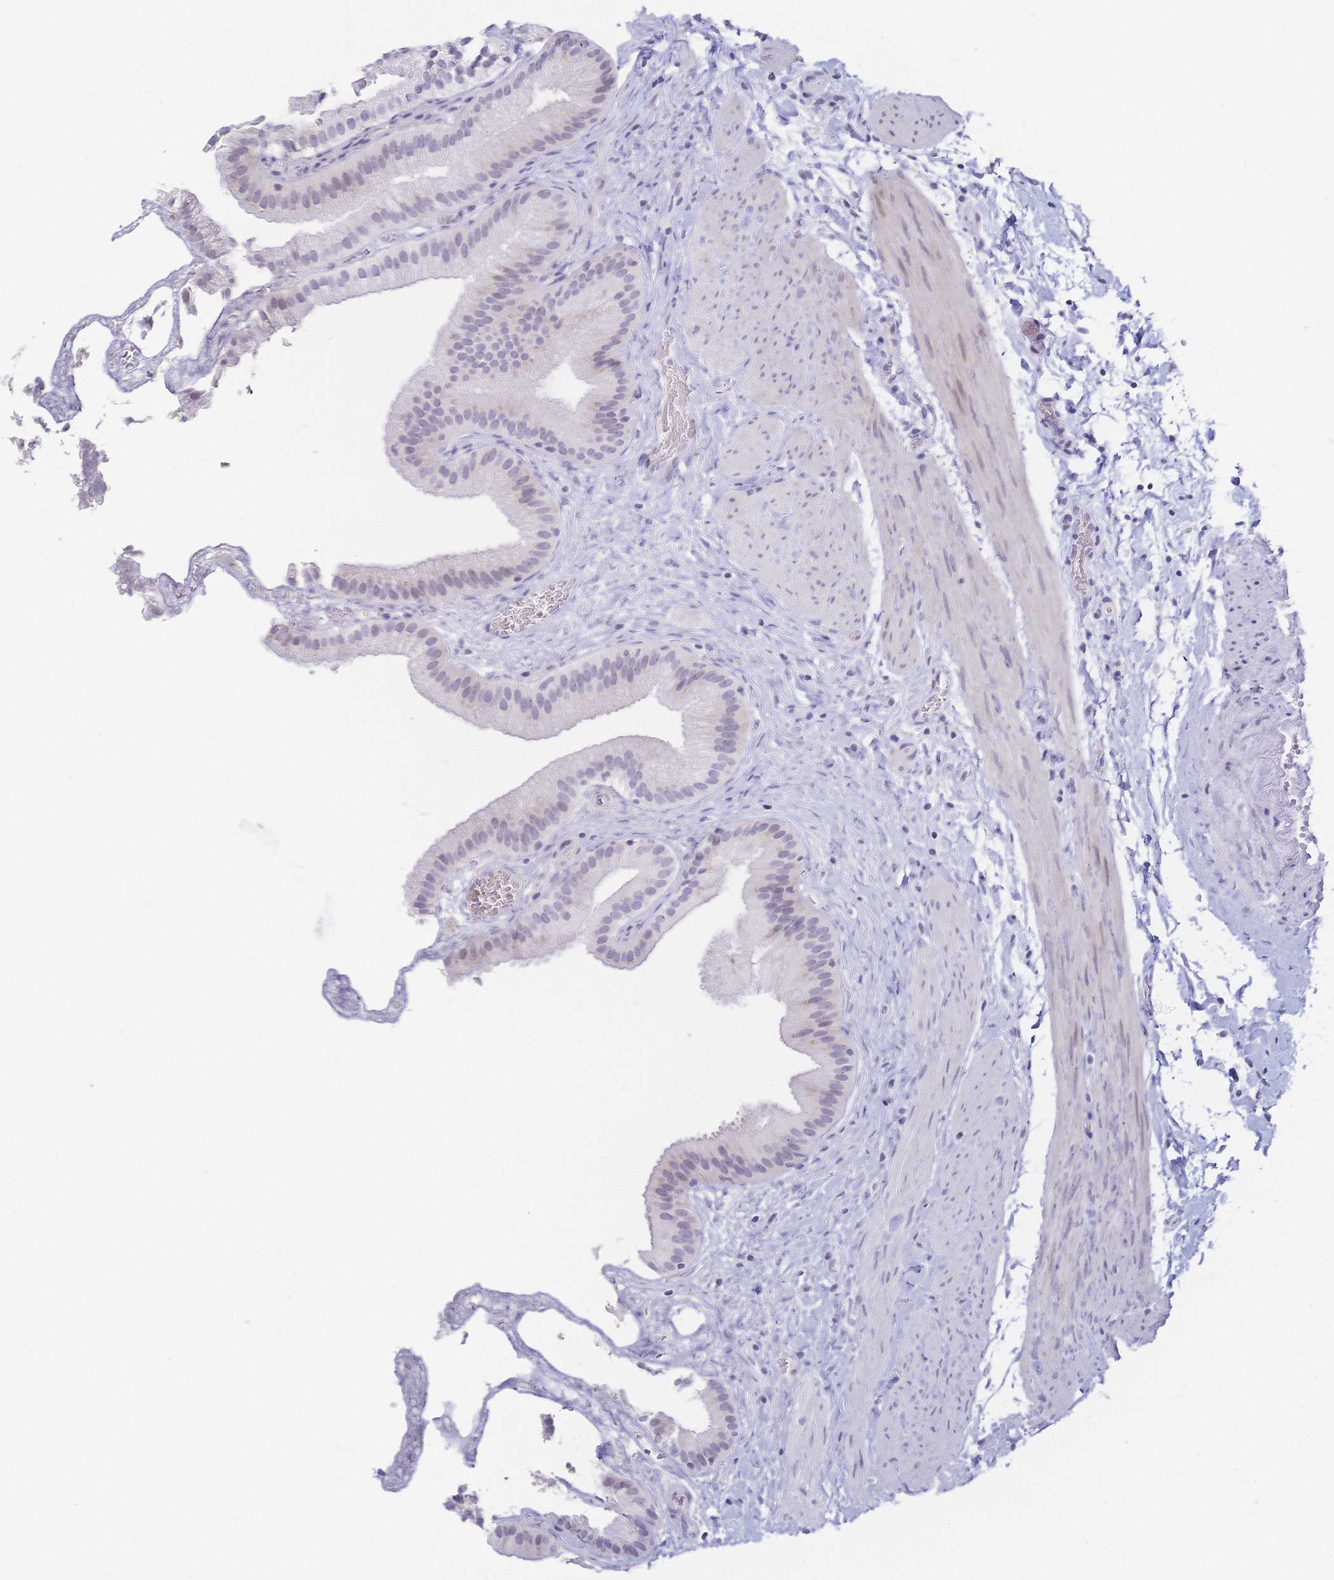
{"staining": {"intensity": "negative", "quantity": "none", "location": "none"}, "tissue": "gallbladder", "cell_type": "Glandular cells", "image_type": "normal", "snomed": [{"axis": "morphology", "description": "Normal tissue, NOS"}, {"axis": "topography", "description": "Gallbladder"}], "caption": "An immunohistochemistry (IHC) image of unremarkable gallbladder is shown. There is no staining in glandular cells of gallbladder. Nuclei are stained in blue.", "gene": "CR2", "patient": {"sex": "female", "age": 63}}